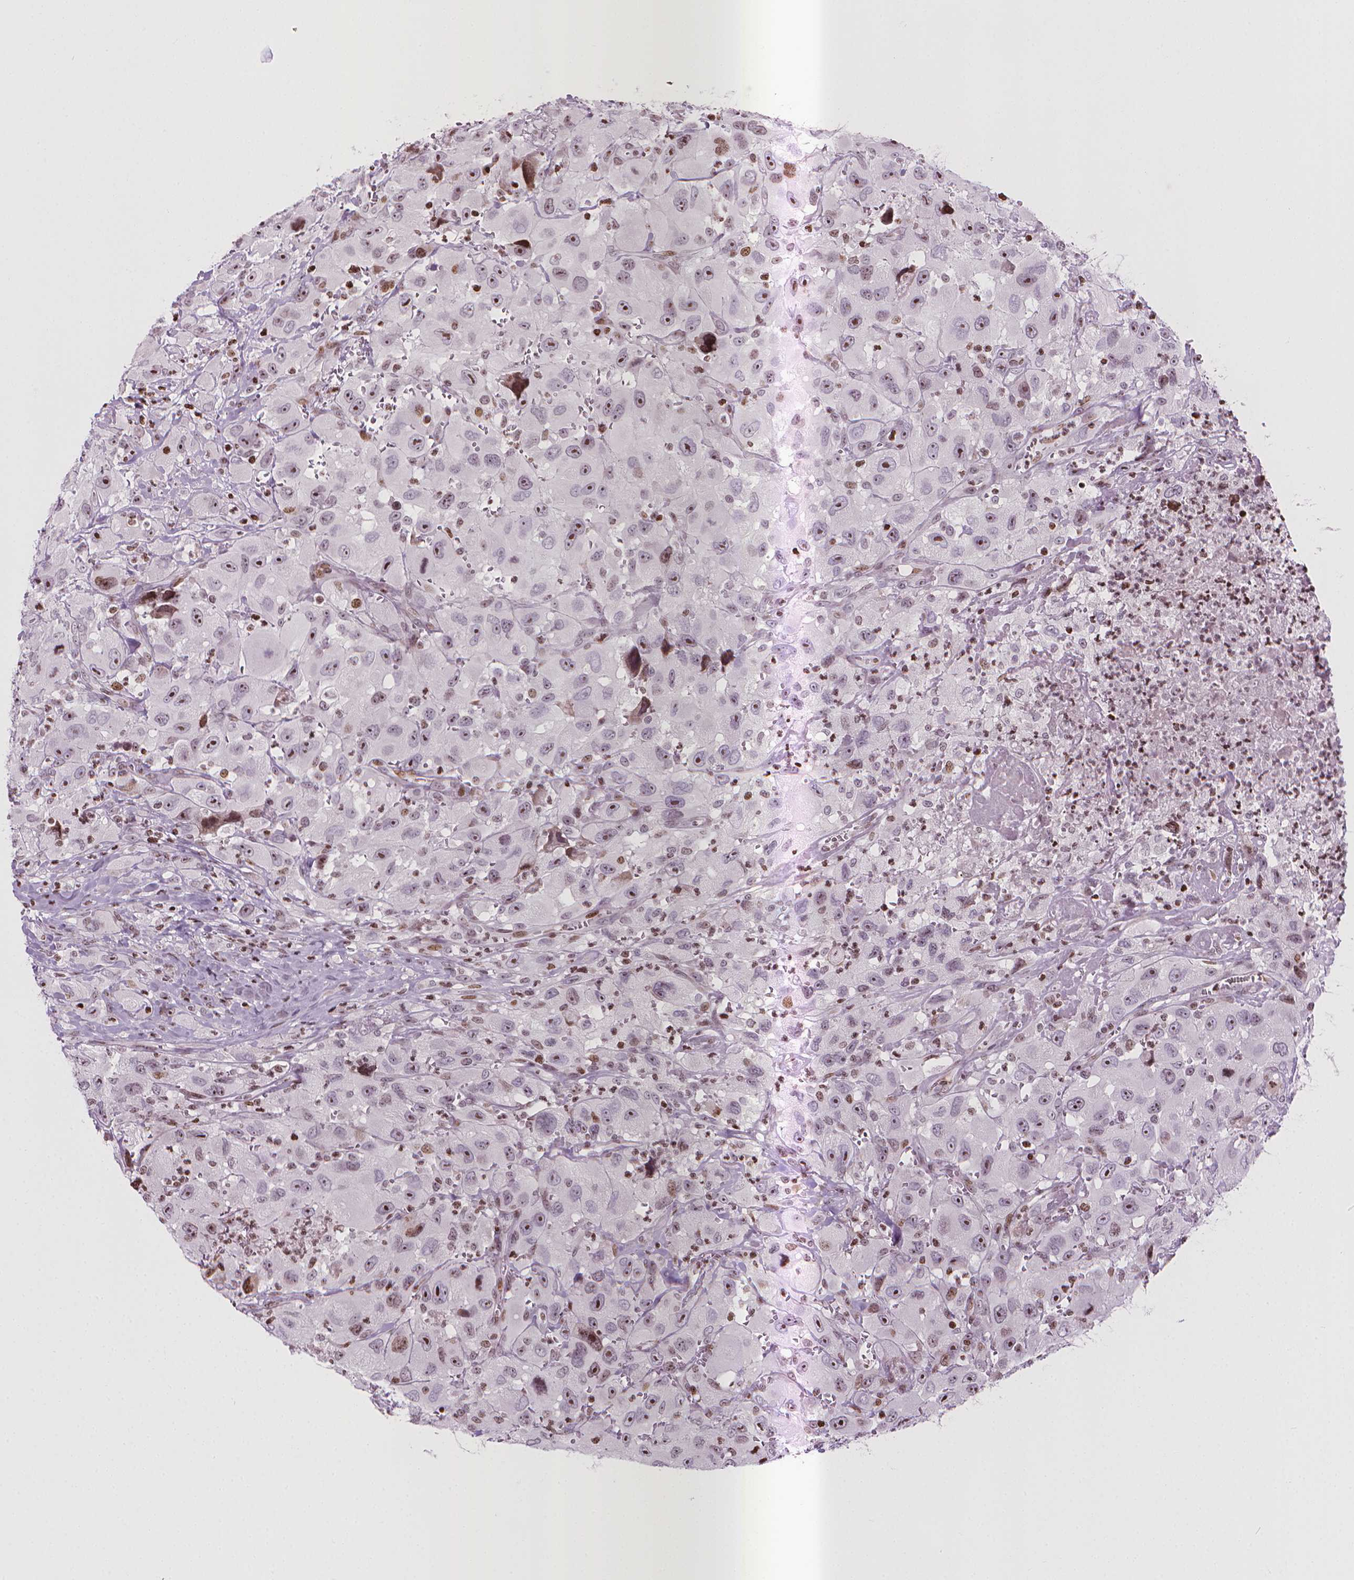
{"staining": {"intensity": "strong", "quantity": "25%-75%", "location": "nuclear"}, "tissue": "head and neck cancer", "cell_type": "Tumor cells", "image_type": "cancer", "snomed": [{"axis": "morphology", "description": "Squamous cell carcinoma, NOS"}, {"axis": "morphology", "description": "Squamous cell carcinoma, metastatic, NOS"}, {"axis": "topography", "description": "Oral tissue"}, {"axis": "topography", "description": "Head-Neck"}], "caption": "Immunohistochemical staining of human head and neck cancer (squamous cell carcinoma) shows strong nuclear protein staining in approximately 25%-75% of tumor cells.", "gene": "PIP4K2A", "patient": {"sex": "female", "age": 85}}